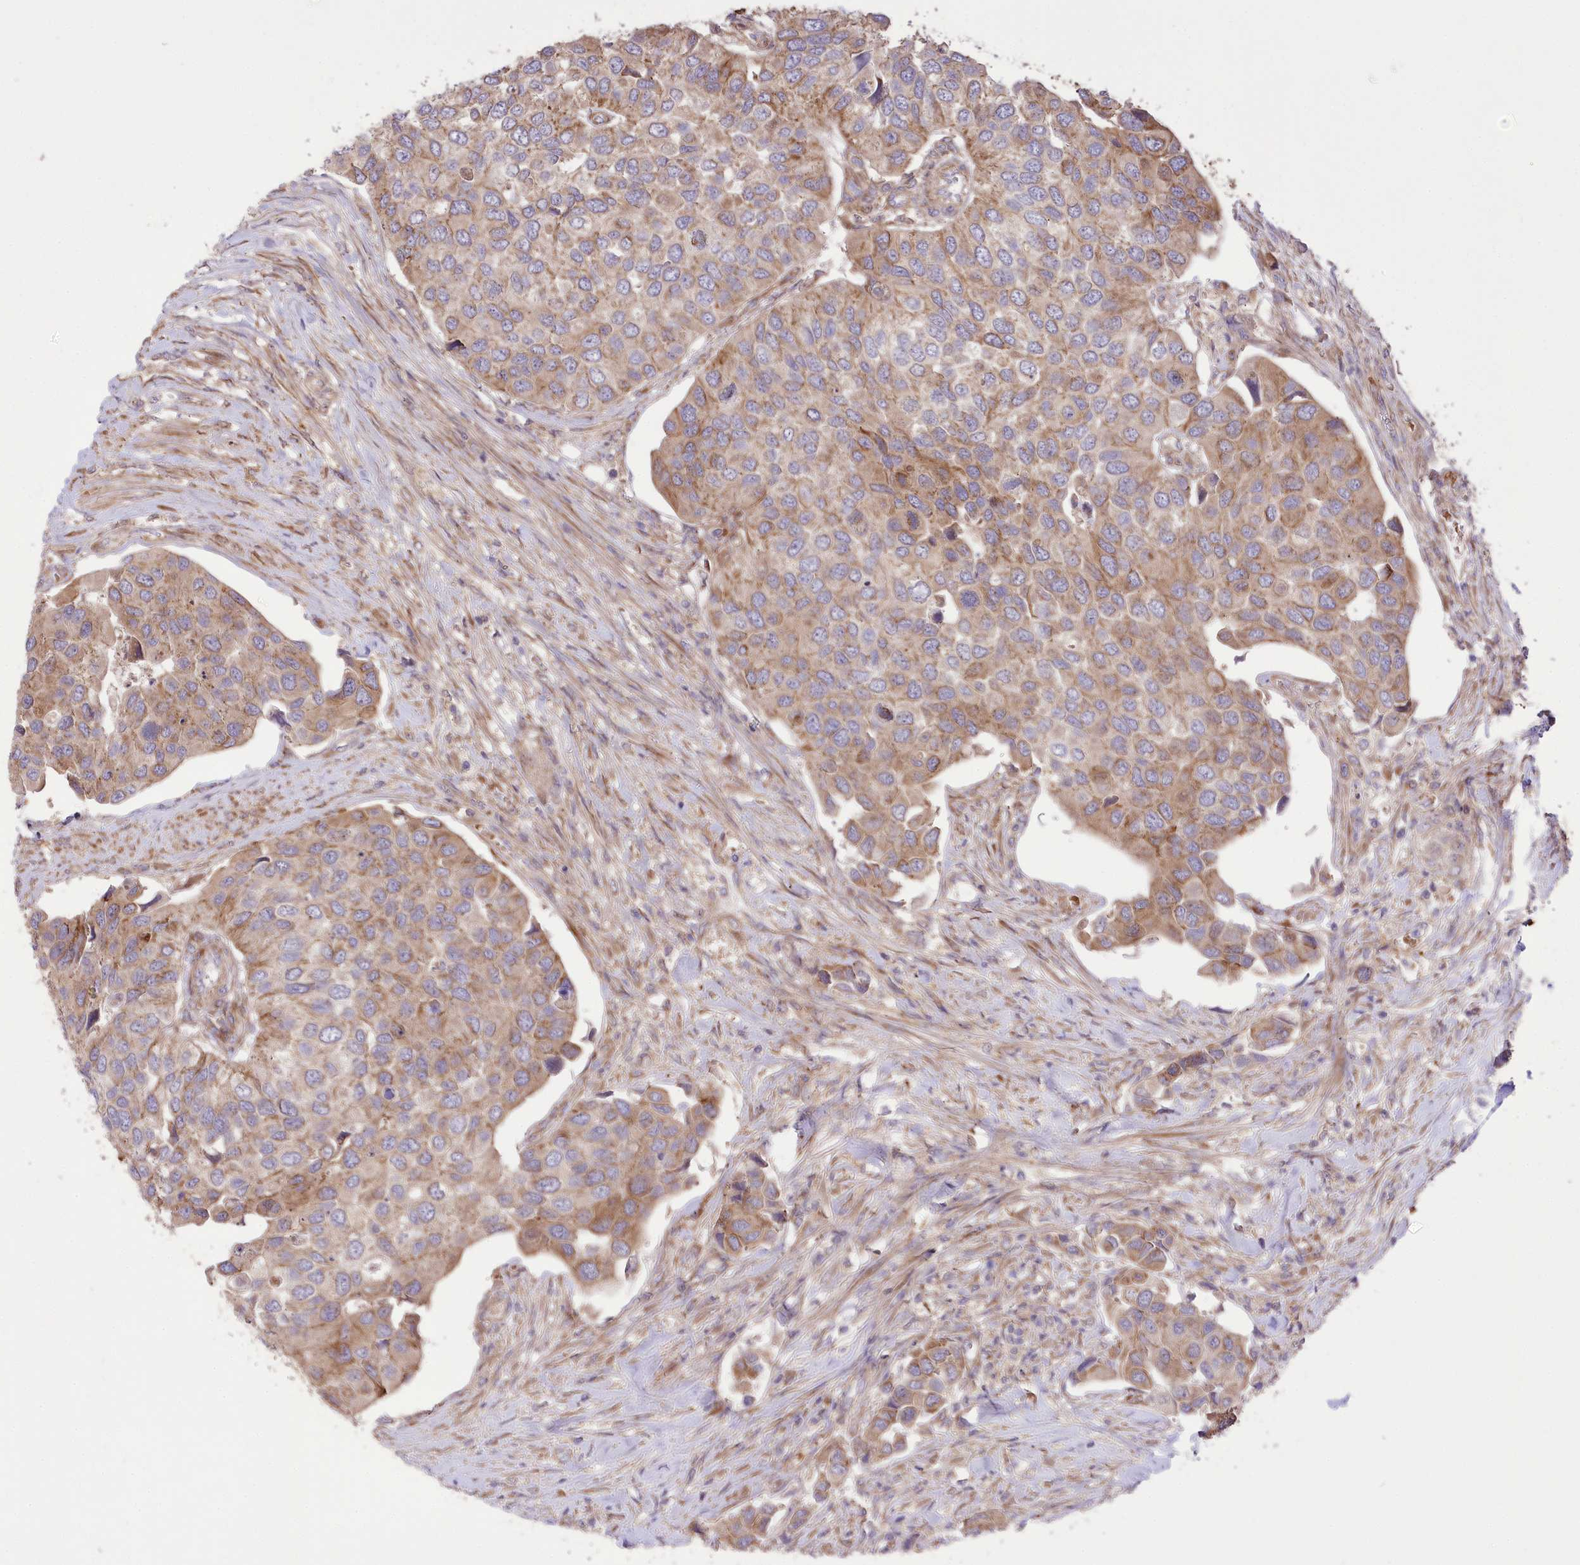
{"staining": {"intensity": "moderate", "quantity": "25%-75%", "location": "cytoplasmic/membranous"}, "tissue": "urothelial cancer", "cell_type": "Tumor cells", "image_type": "cancer", "snomed": [{"axis": "morphology", "description": "Urothelial carcinoma, High grade"}, {"axis": "topography", "description": "Urinary bladder"}], "caption": "Immunohistochemical staining of human urothelial cancer shows moderate cytoplasmic/membranous protein staining in approximately 25%-75% of tumor cells.", "gene": "TRUB1", "patient": {"sex": "male", "age": 74}}